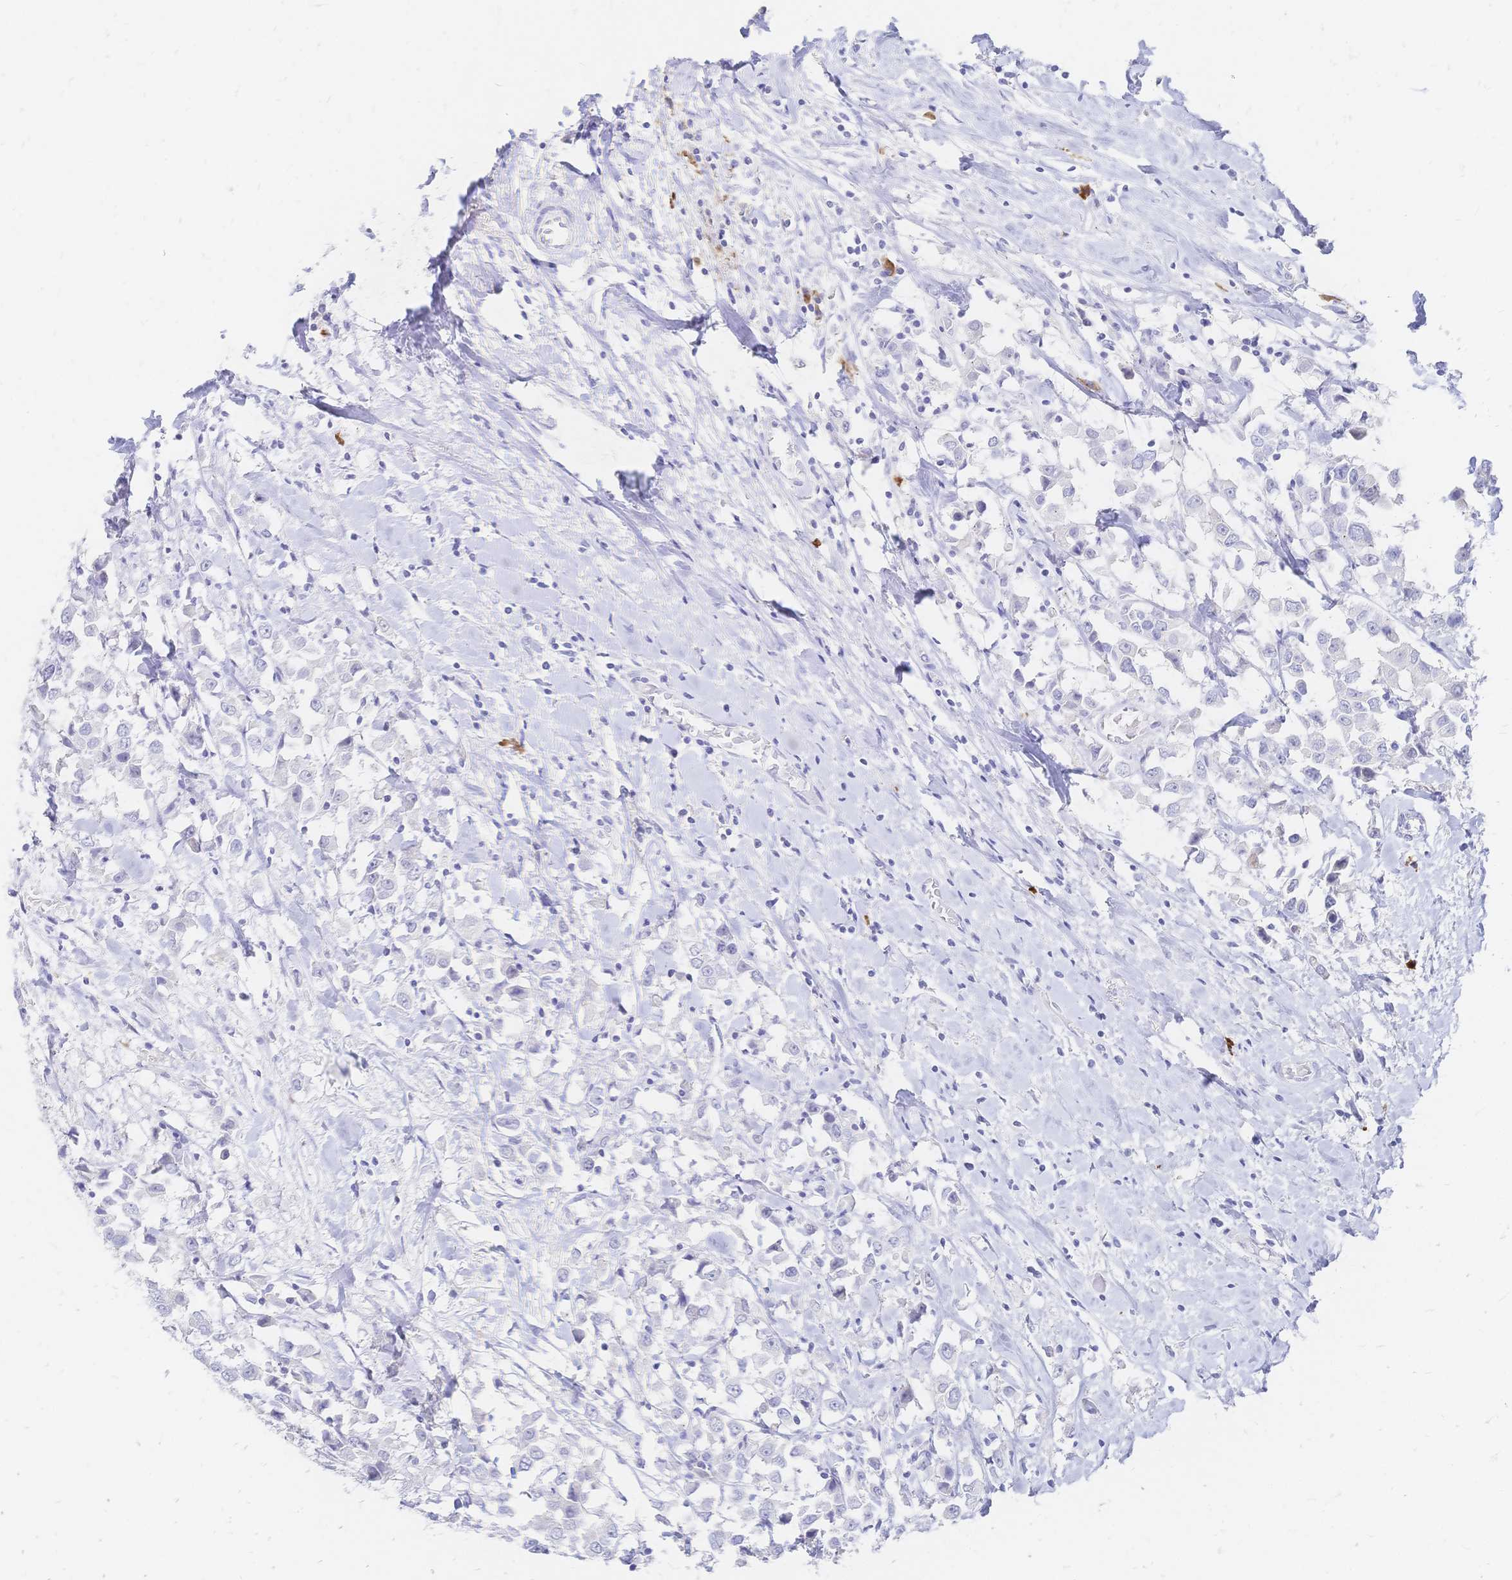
{"staining": {"intensity": "negative", "quantity": "none", "location": "none"}, "tissue": "breast cancer", "cell_type": "Tumor cells", "image_type": "cancer", "snomed": [{"axis": "morphology", "description": "Duct carcinoma"}, {"axis": "topography", "description": "Breast"}], "caption": "This histopathology image is of breast intraductal carcinoma stained with immunohistochemistry to label a protein in brown with the nuclei are counter-stained blue. There is no expression in tumor cells.", "gene": "PSORS1C2", "patient": {"sex": "female", "age": 61}}